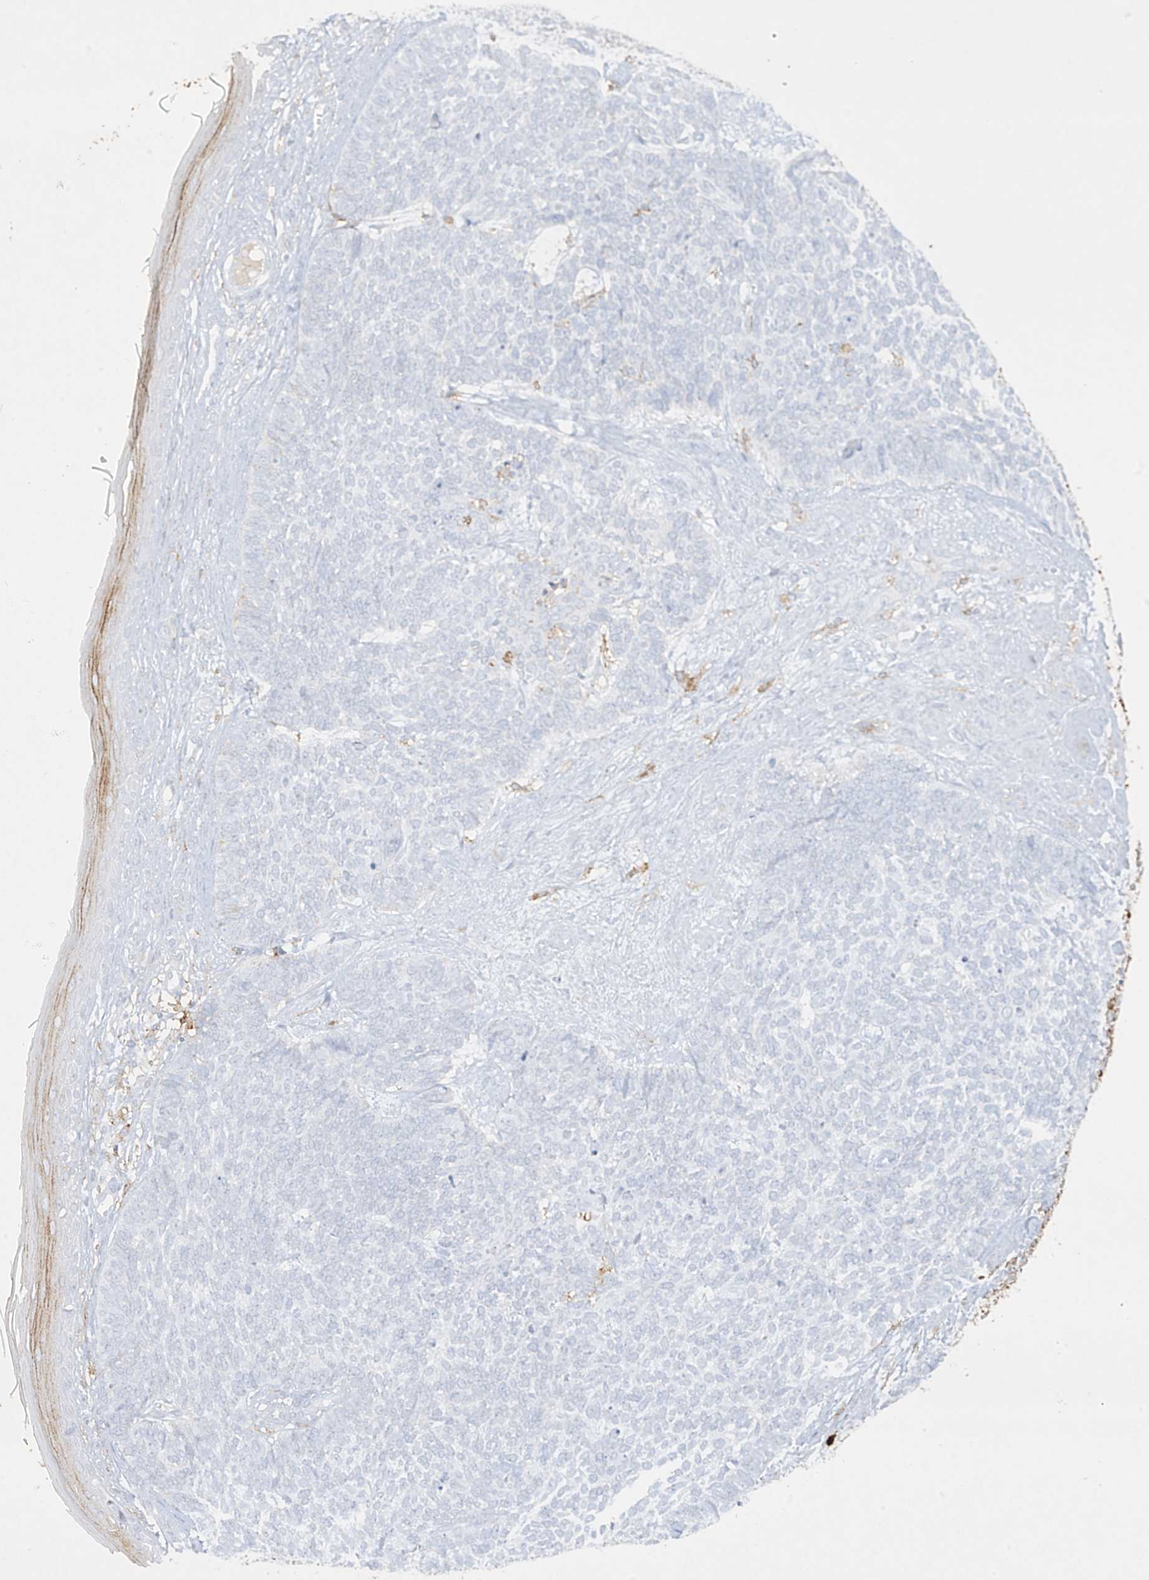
{"staining": {"intensity": "negative", "quantity": "none", "location": "none"}, "tissue": "skin cancer", "cell_type": "Tumor cells", "image_type": "cancer", "snomed": [{"axis": "morphology", "description": "Basal cell carcinoma"}, {"axis": "topography", "description": "Skin"}], "caption": "This is an IHC photomicrograph of human basal cell carcinoma (skin). There is no positivity in tumor cells.", "gene": "FCGR3A", "patient": {"sex": "female", "age": 84}}